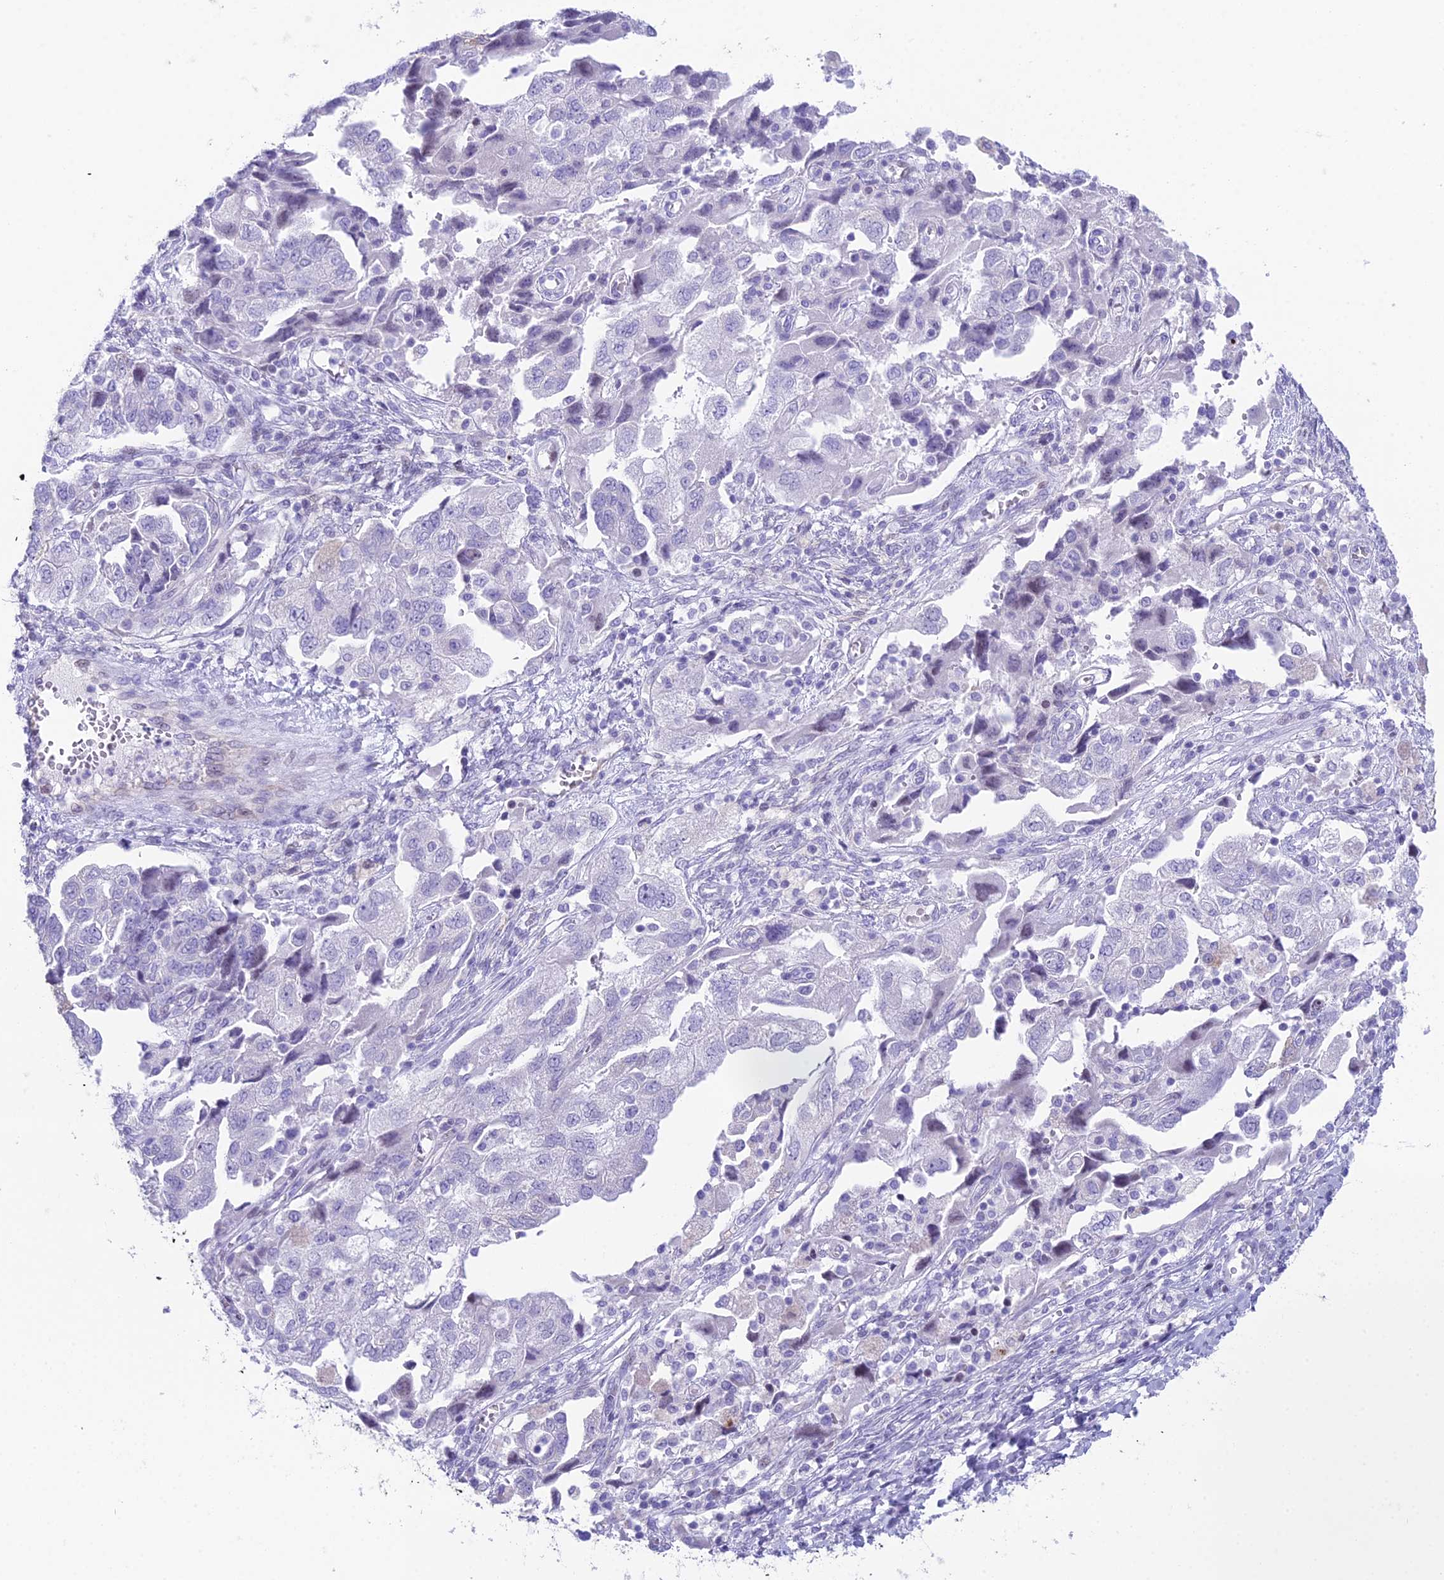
{"staining": {"intensity": "negative", "quantity": "none", "location": "none"}, "tissue": "ovarian cancer", "cell_type": "Tumor cells", "image_type": "cancer", "snomed": [{"axis": "morphology", "description": "Carcinoma, NOS"}, {"axis": "morphology", "description": "Cystadenocarcinoma, serous, NOS"}, {"axis": "topography", "description": "Ovary"}], "caption": "There is no significant expression in tumor cells of ovarian carcinoma.", "gene": "CC2D2A", "patient": {"sex": "female", "age": 69}}